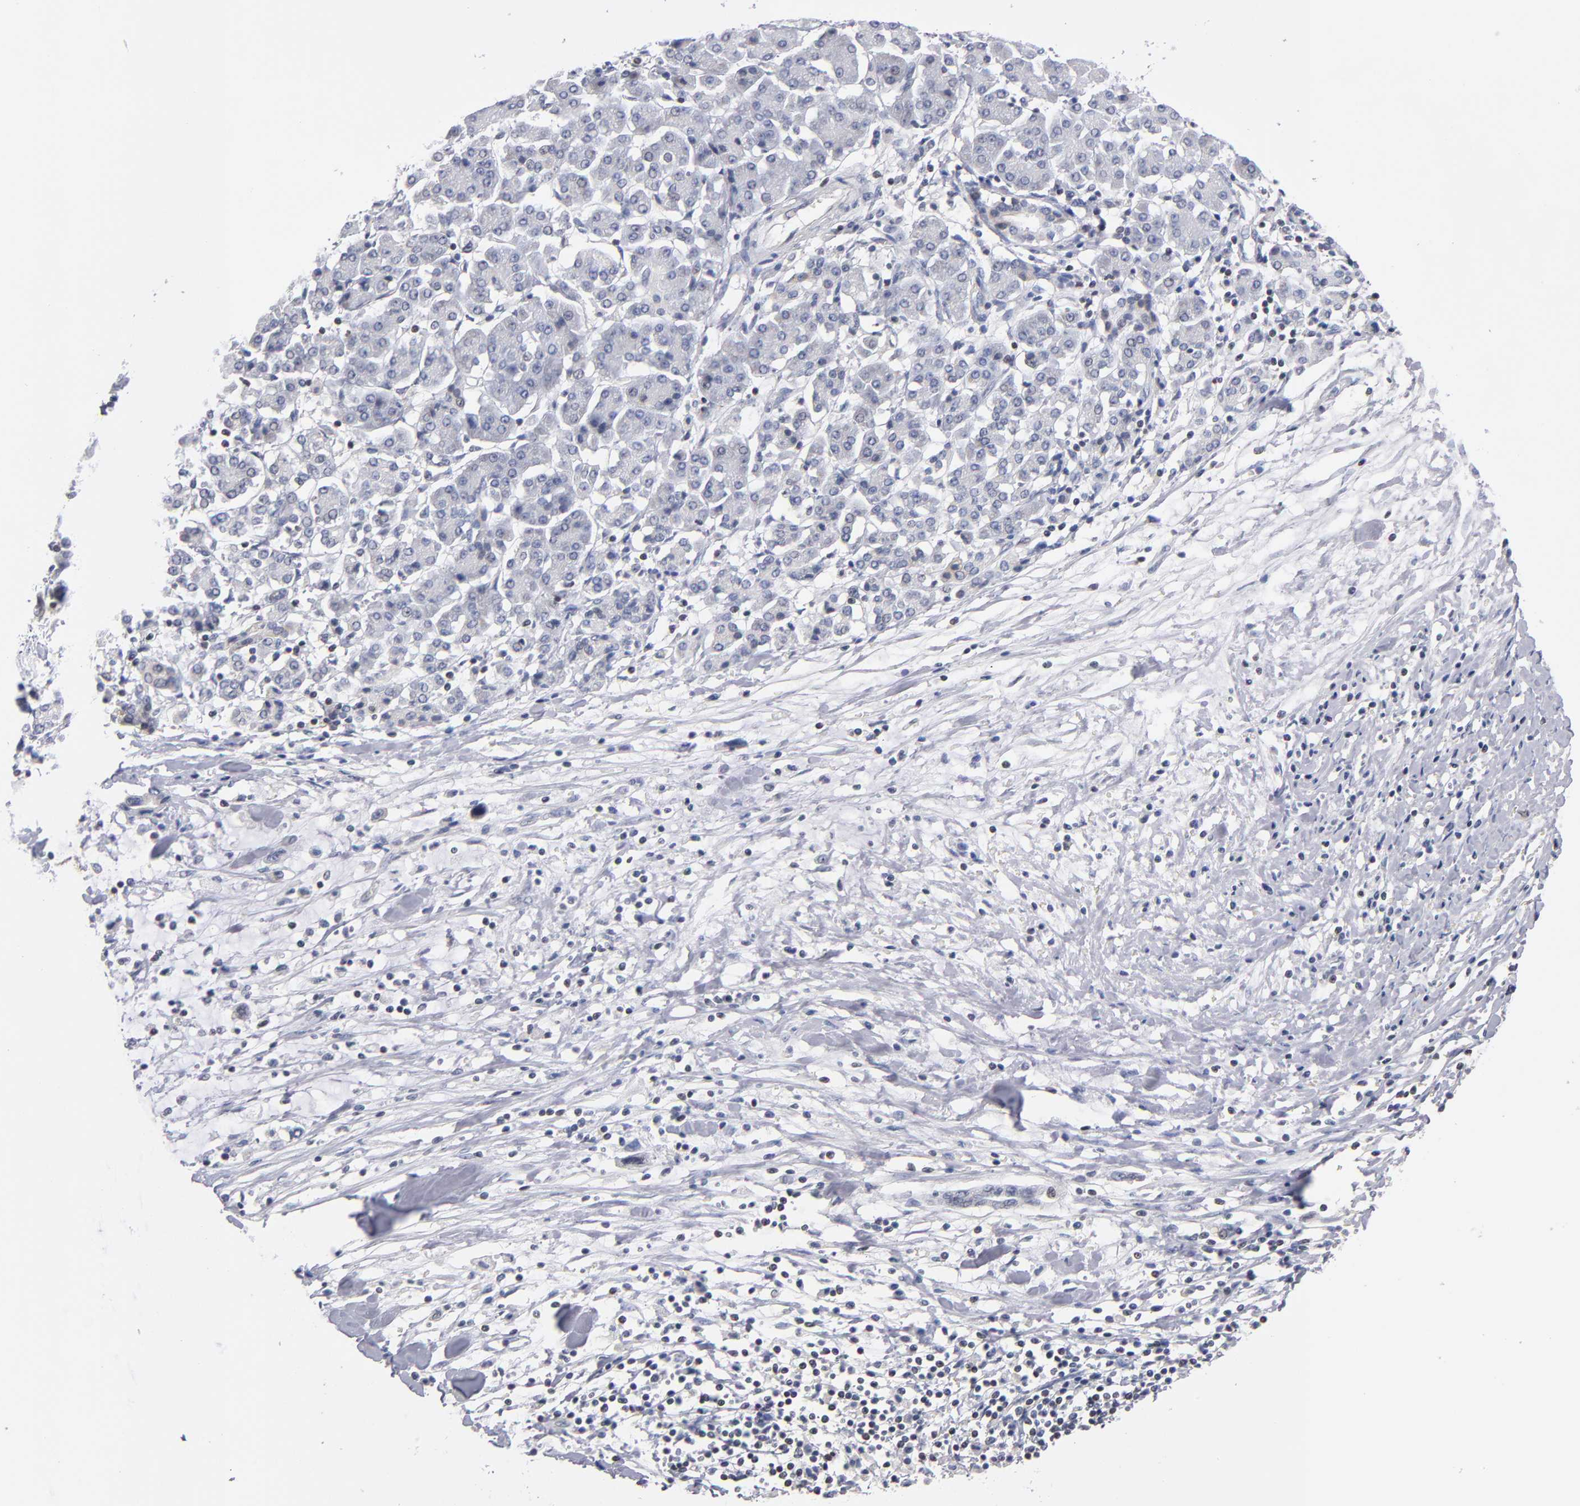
{"staining": {"intensity": "negative", "quantity": "none", "location": "none"}, "tissue": "pancreatic cancer", "cell_type": "Tumor cells", "image_type": "cancer", "snomed": [{"axis": "morphology", "description": "Adenocarcinoma, NOS"}, {"axis": "topography", "description": "Pancreas"}], "caption": "Tumor cells are negative for brown protein staining in pancreatic cancer. (DAB (3,3'-diaminobenzidine) immunohistochemistry (IHC) visualized using brightfield microscopy, high magnification).", "gene": "ODF2", "patient": {"sex": "female", "age": 57}}